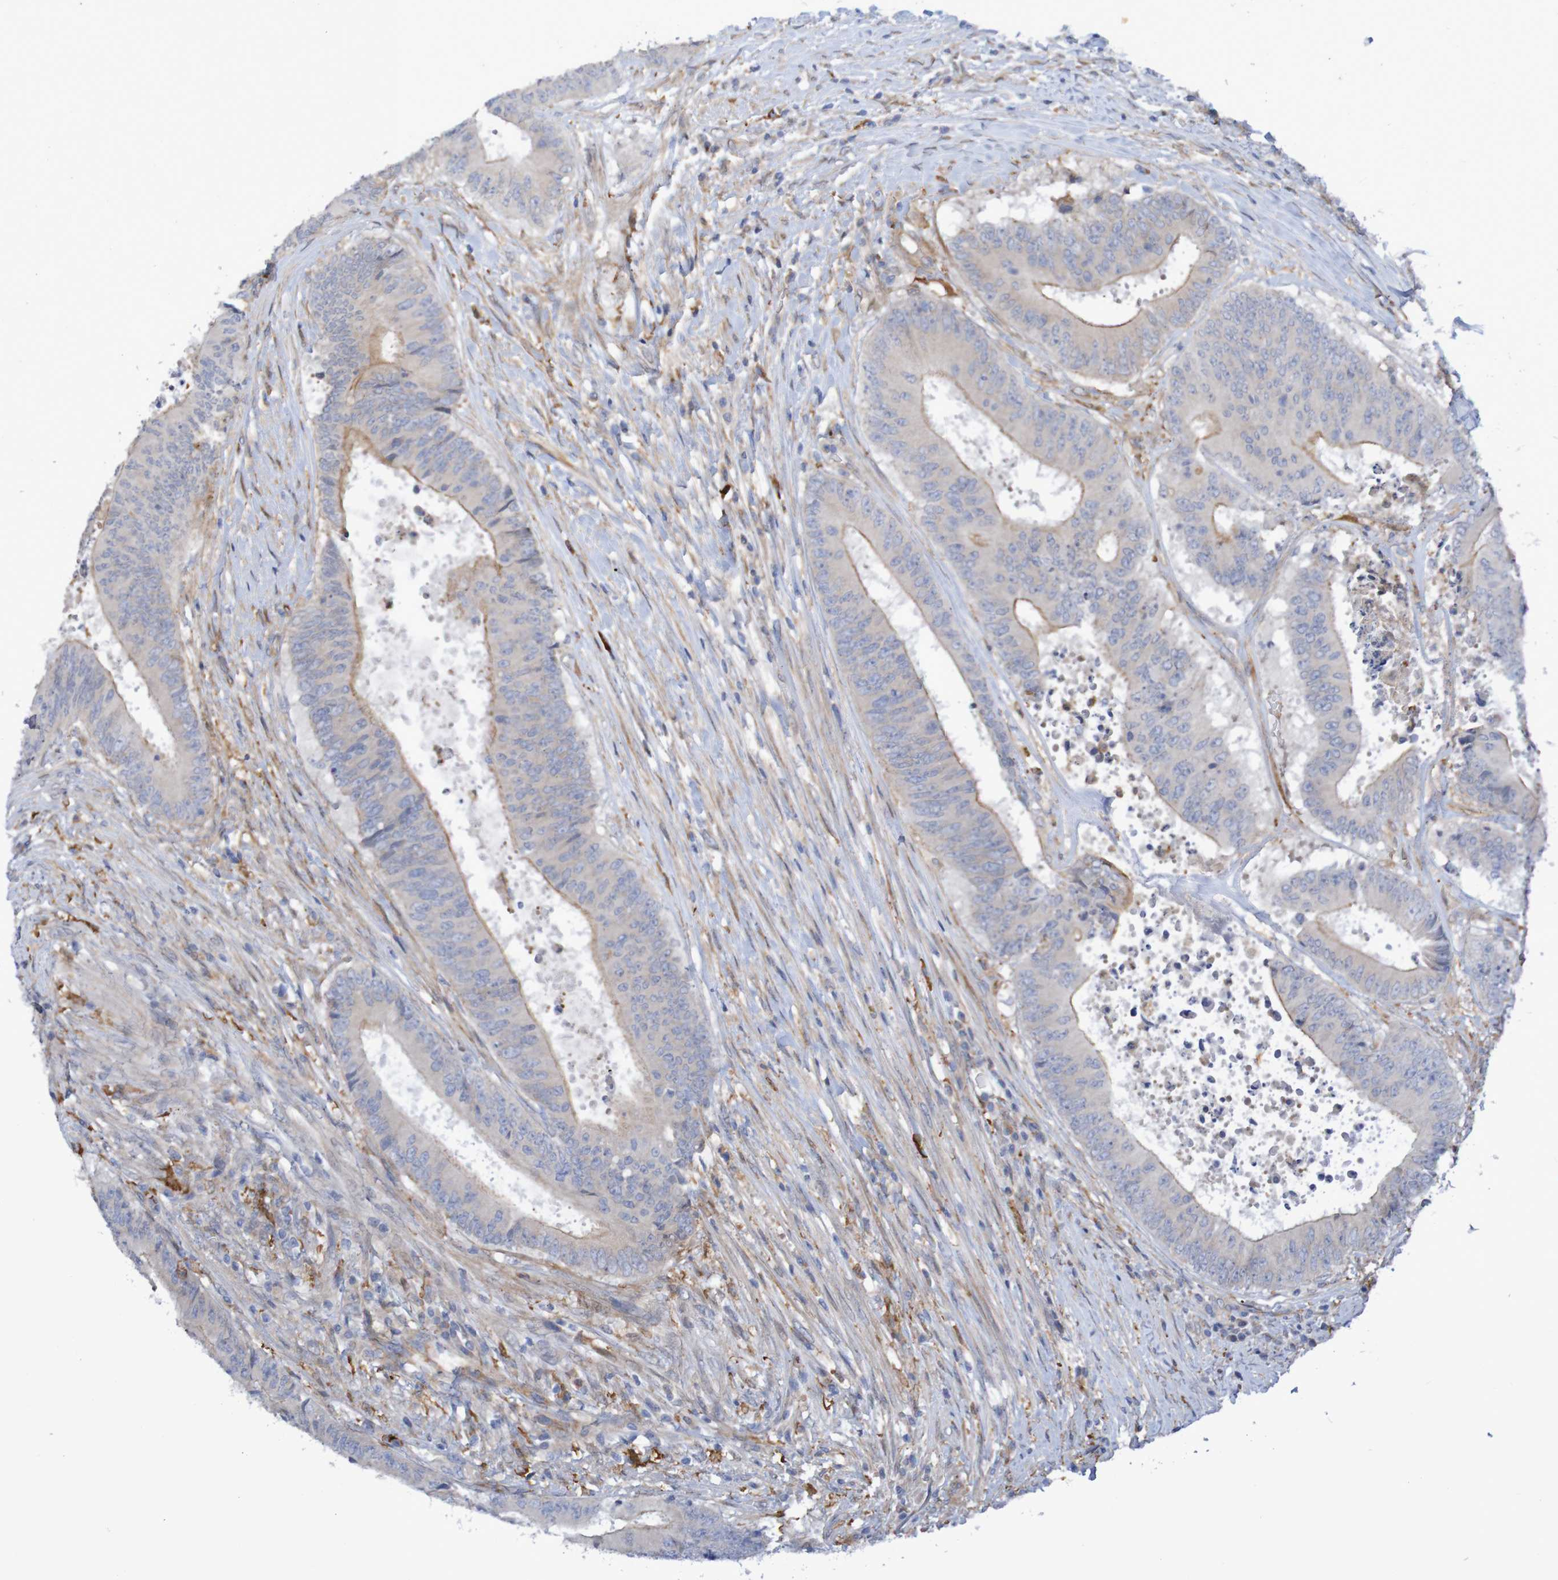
{"staining": {"intensity": "weak", "quantity": "25%-75%", "location": "cytoplasmic/membranous"}, "tissue": "colorectal cancer", "cell_type": "Tumor cells", "image_type": "cancer", "snomed": [{"axis": "morphology", "description": "Adenocarcinoma, NOS"}, {"axis": "topography", "description": "Rectum"}], "caption": "Weak cytoplasmic/membranous staining for a protein is seen in about 25%-75% of tumor cells of colorectal cancer (adenocarcinoma) using IHC.", "gene": "SCRG1", "patient": {"sex": "male", "age": 72}}